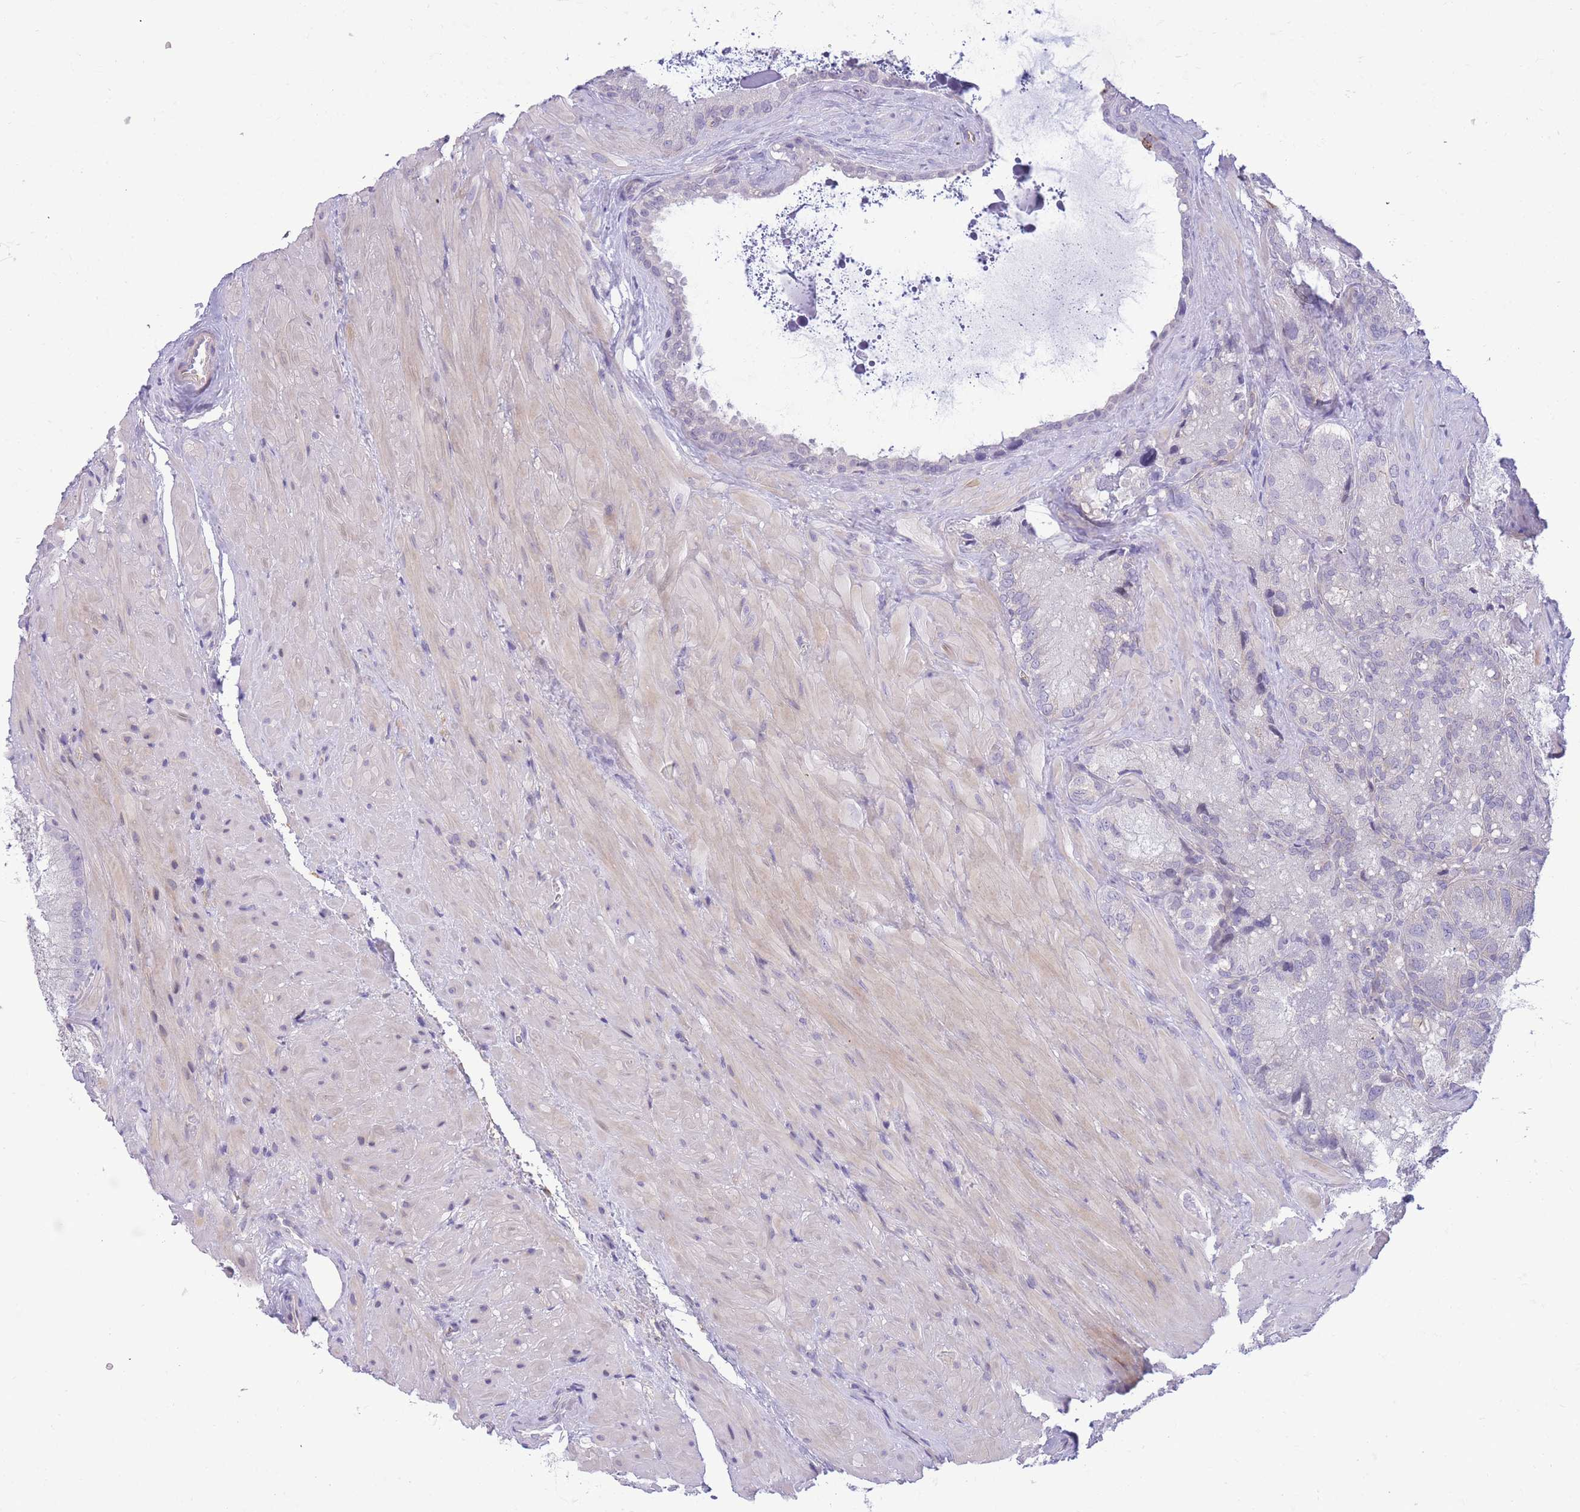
{"staining": {"intensity": "negative", "quantity": "none", "location": "none"}, "tissue": "seminal vesicle", "cell_type": "Glandular cells", "image_type": "normal", "snomed": [{"axis": "morphology", "description": "Normal tissue, NOS"}, {"axis": "topography", "description": "Seminal veicle"}], "caption": "High power microscopy micrograph of an immunohistochemistry (IHC) image of unremarkable seminal vesicle, revealing no significant positivity in glandular cells.", "gene": "PRR23A", "patient": {"sex": "male", "age": 62}}